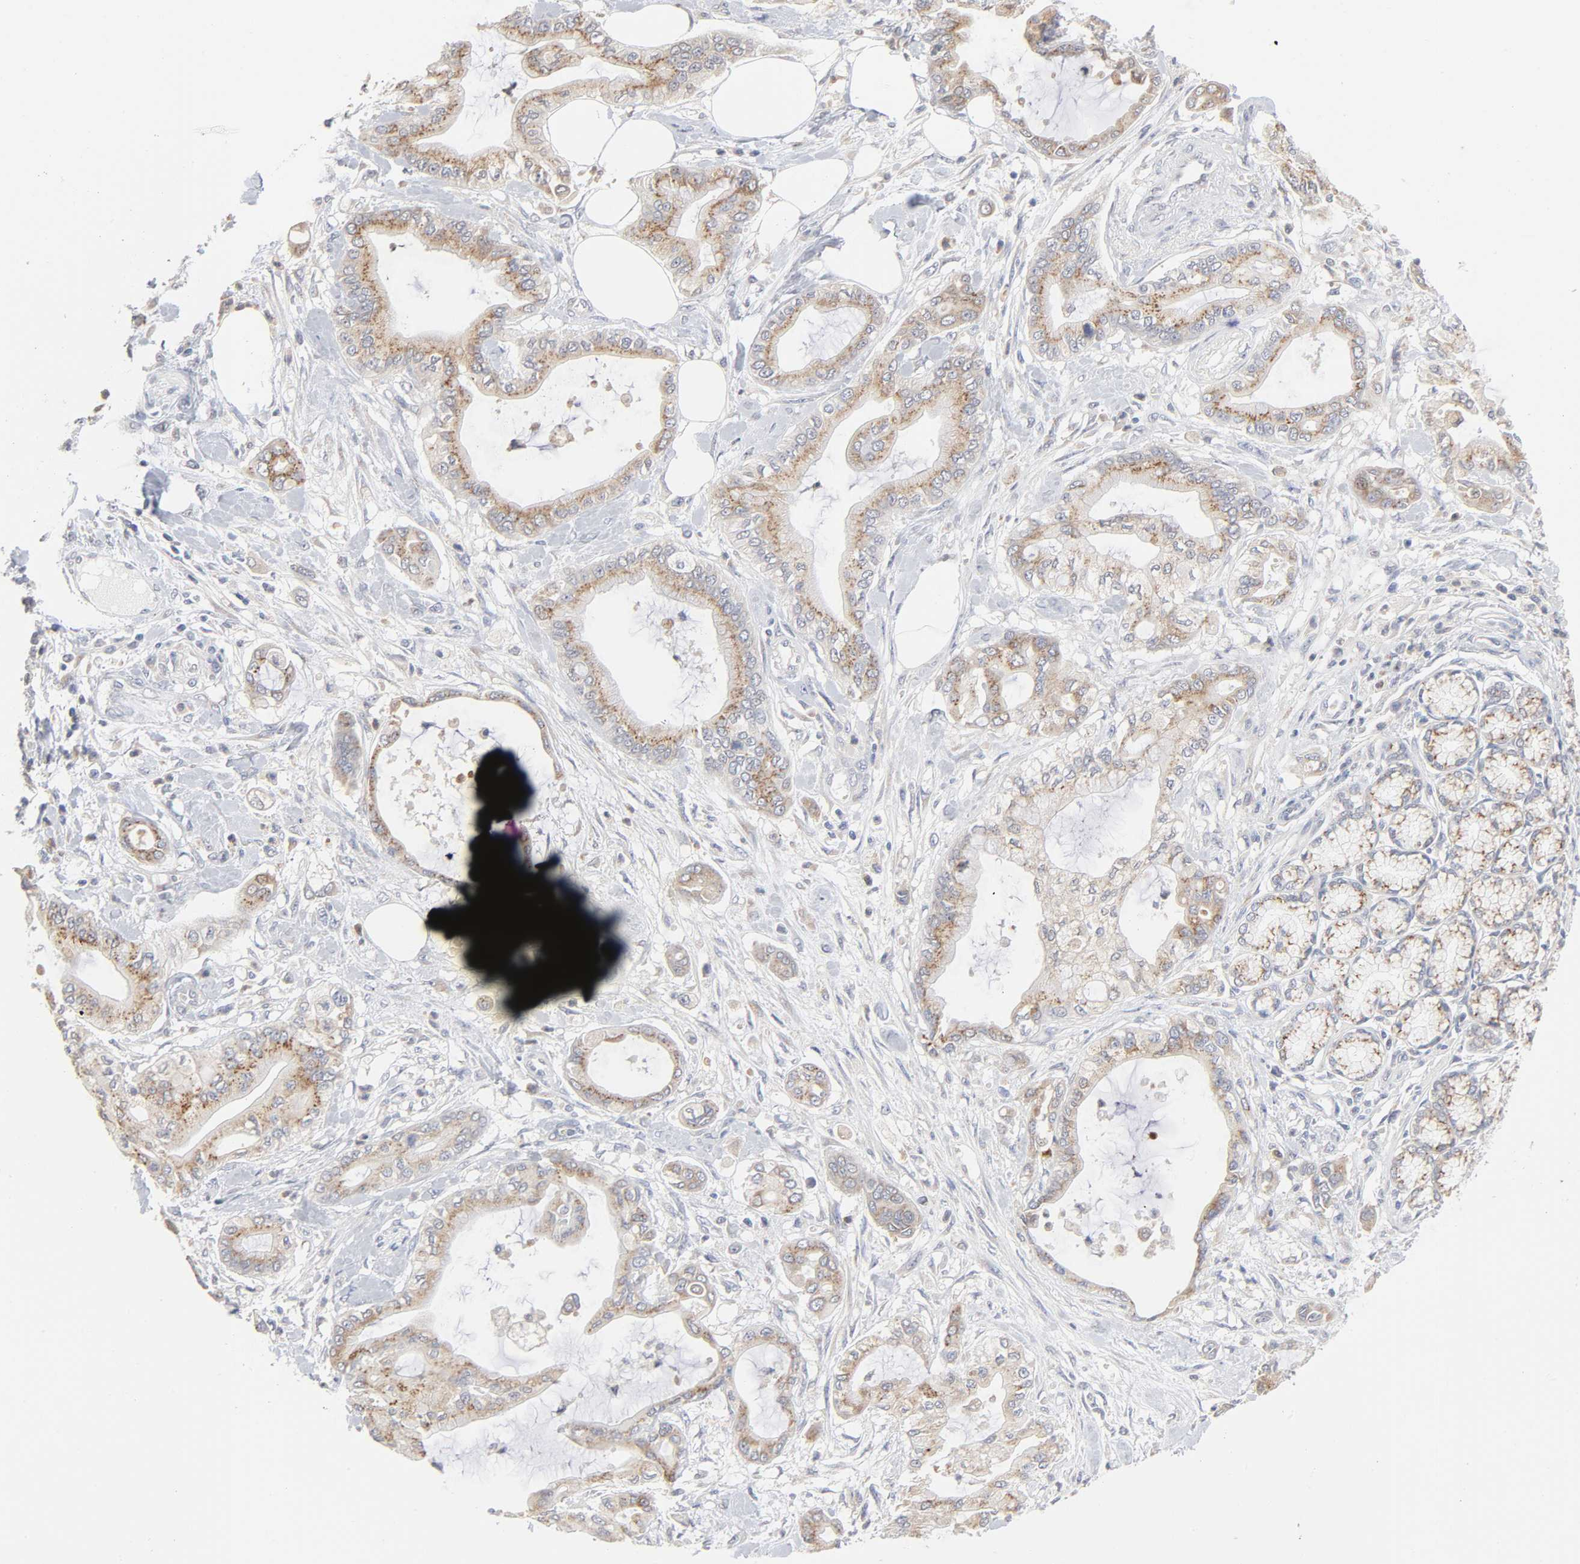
{"staining": {"intensity": "moderate", "quantity": ">75%", "location": "cytoplasmic/membranous"}, "tissue": "pancreatic cancer", "cell_type": "Tumor cells", "image_type": "cancer", "snomed": [{"axis": "morphology", "description": "Adenocarcinoma, NOS"}, {"axis": "morphology", "description": "Adenocarcinoma, metastatic, NOS"}, {"axis": "topography", "description": "Lymph node"}, {"axis": "topography", "description": "Pancreas"}, {"axis": "topography", "description": "Duodenum"}], "caption": "A photomicrograph of human pancreatic cancer (adenocarcinoma) stained for a protein shows moderate cytoplasmic/membranous brown staining in tumor cells.", "gene": "AK7", "patient": {"sex": "female", "age": 64}}